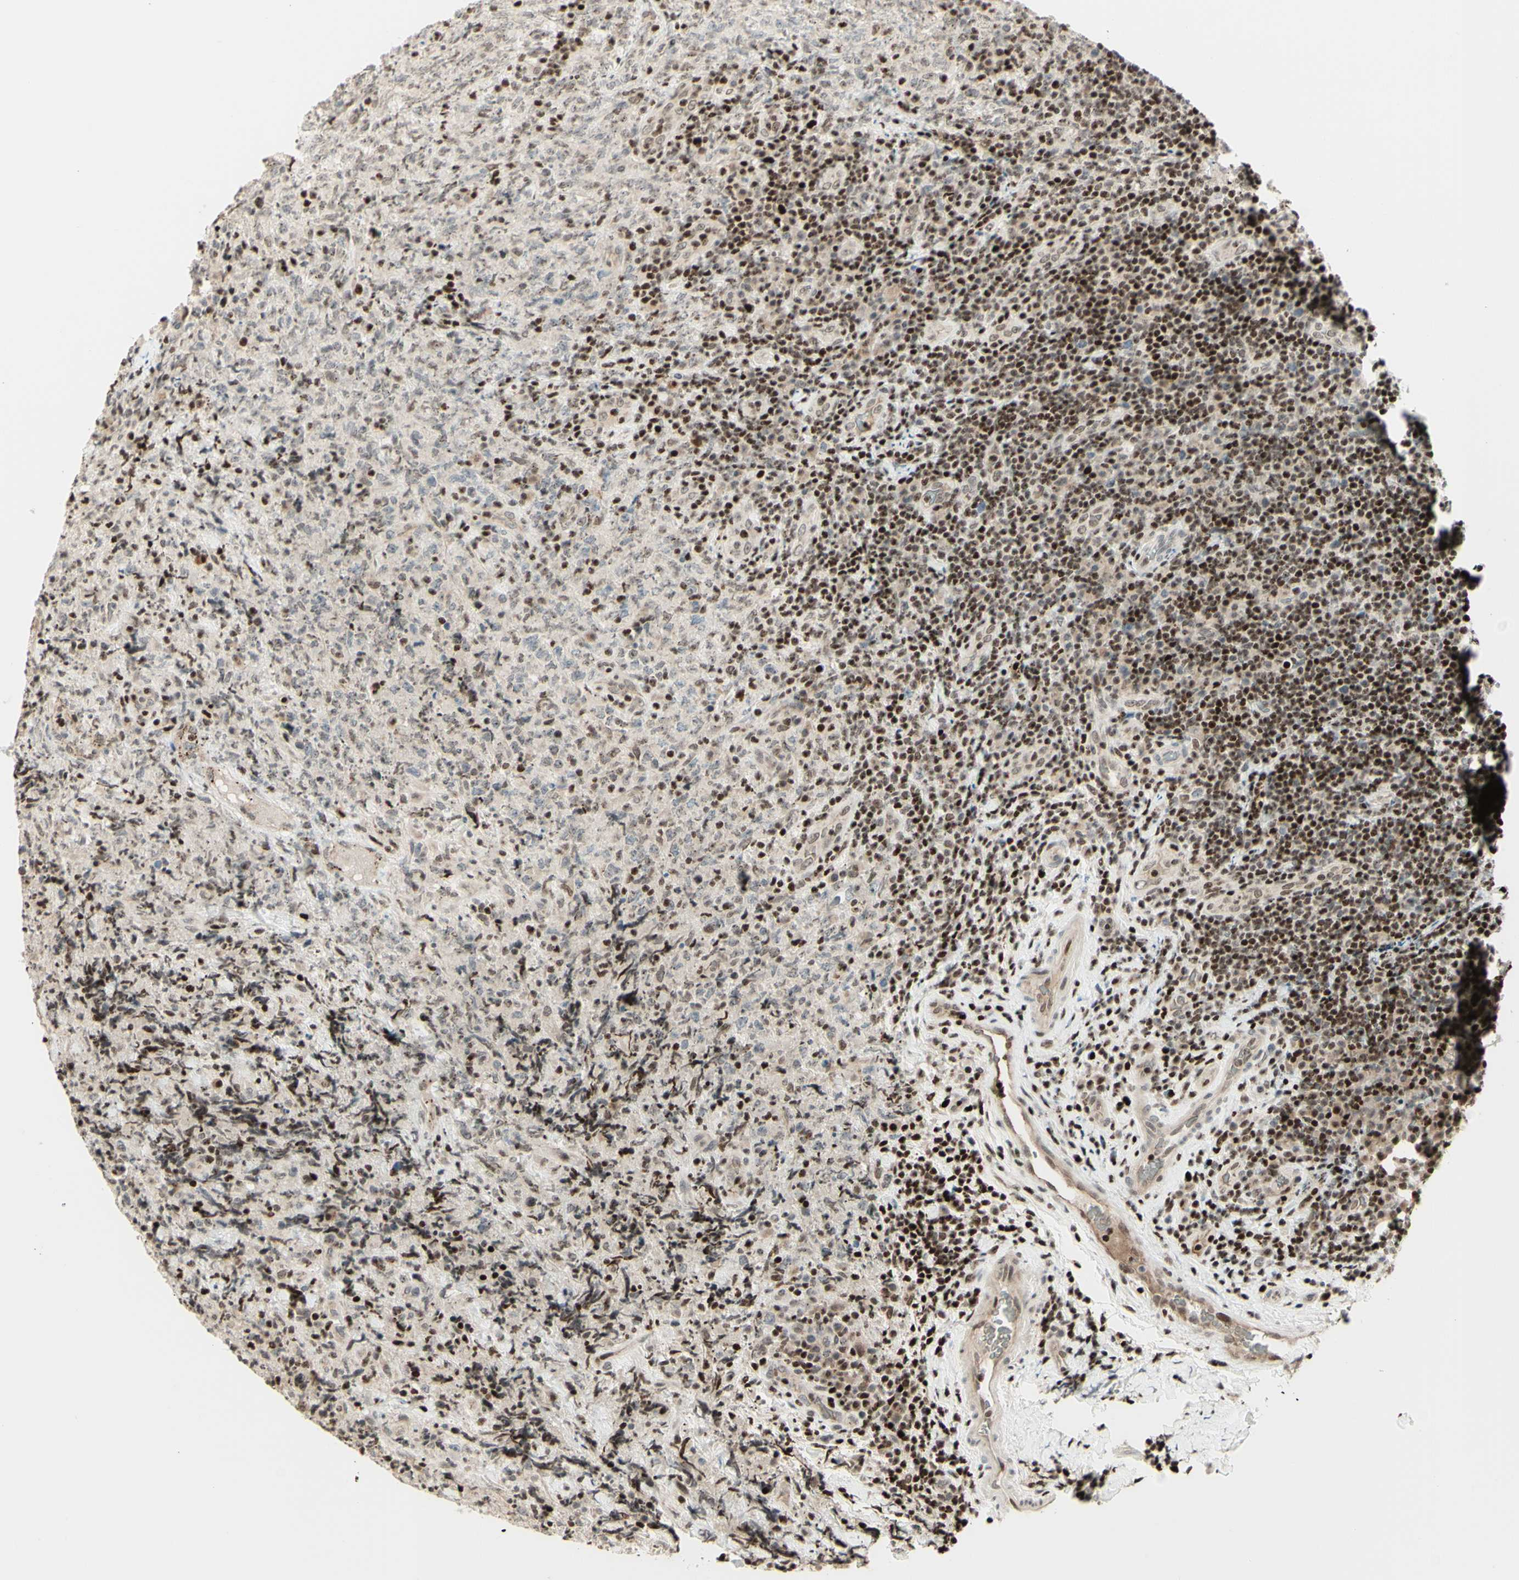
{"staining": {"intensity": "moderate", "quantity": "25%-75%", "location": "nuclear"}, "tissue": "lymphoma", "cell_type": "Tumor cells", "image_type": "cancer", "snomed": [{"axis": "morphology", "description": "Malignant lymphoma, non-Hodgkin's type, High grade"}, {"axis": "topography", "description": "Tonsil"}], "caption": "A brown stain highlights moderate nuclear expression of a protein in lymphoma tumor cells. Nuclei are stained in blue.", "gene": "CDKL5", "patient": {"sex": "female", "age": 36}}